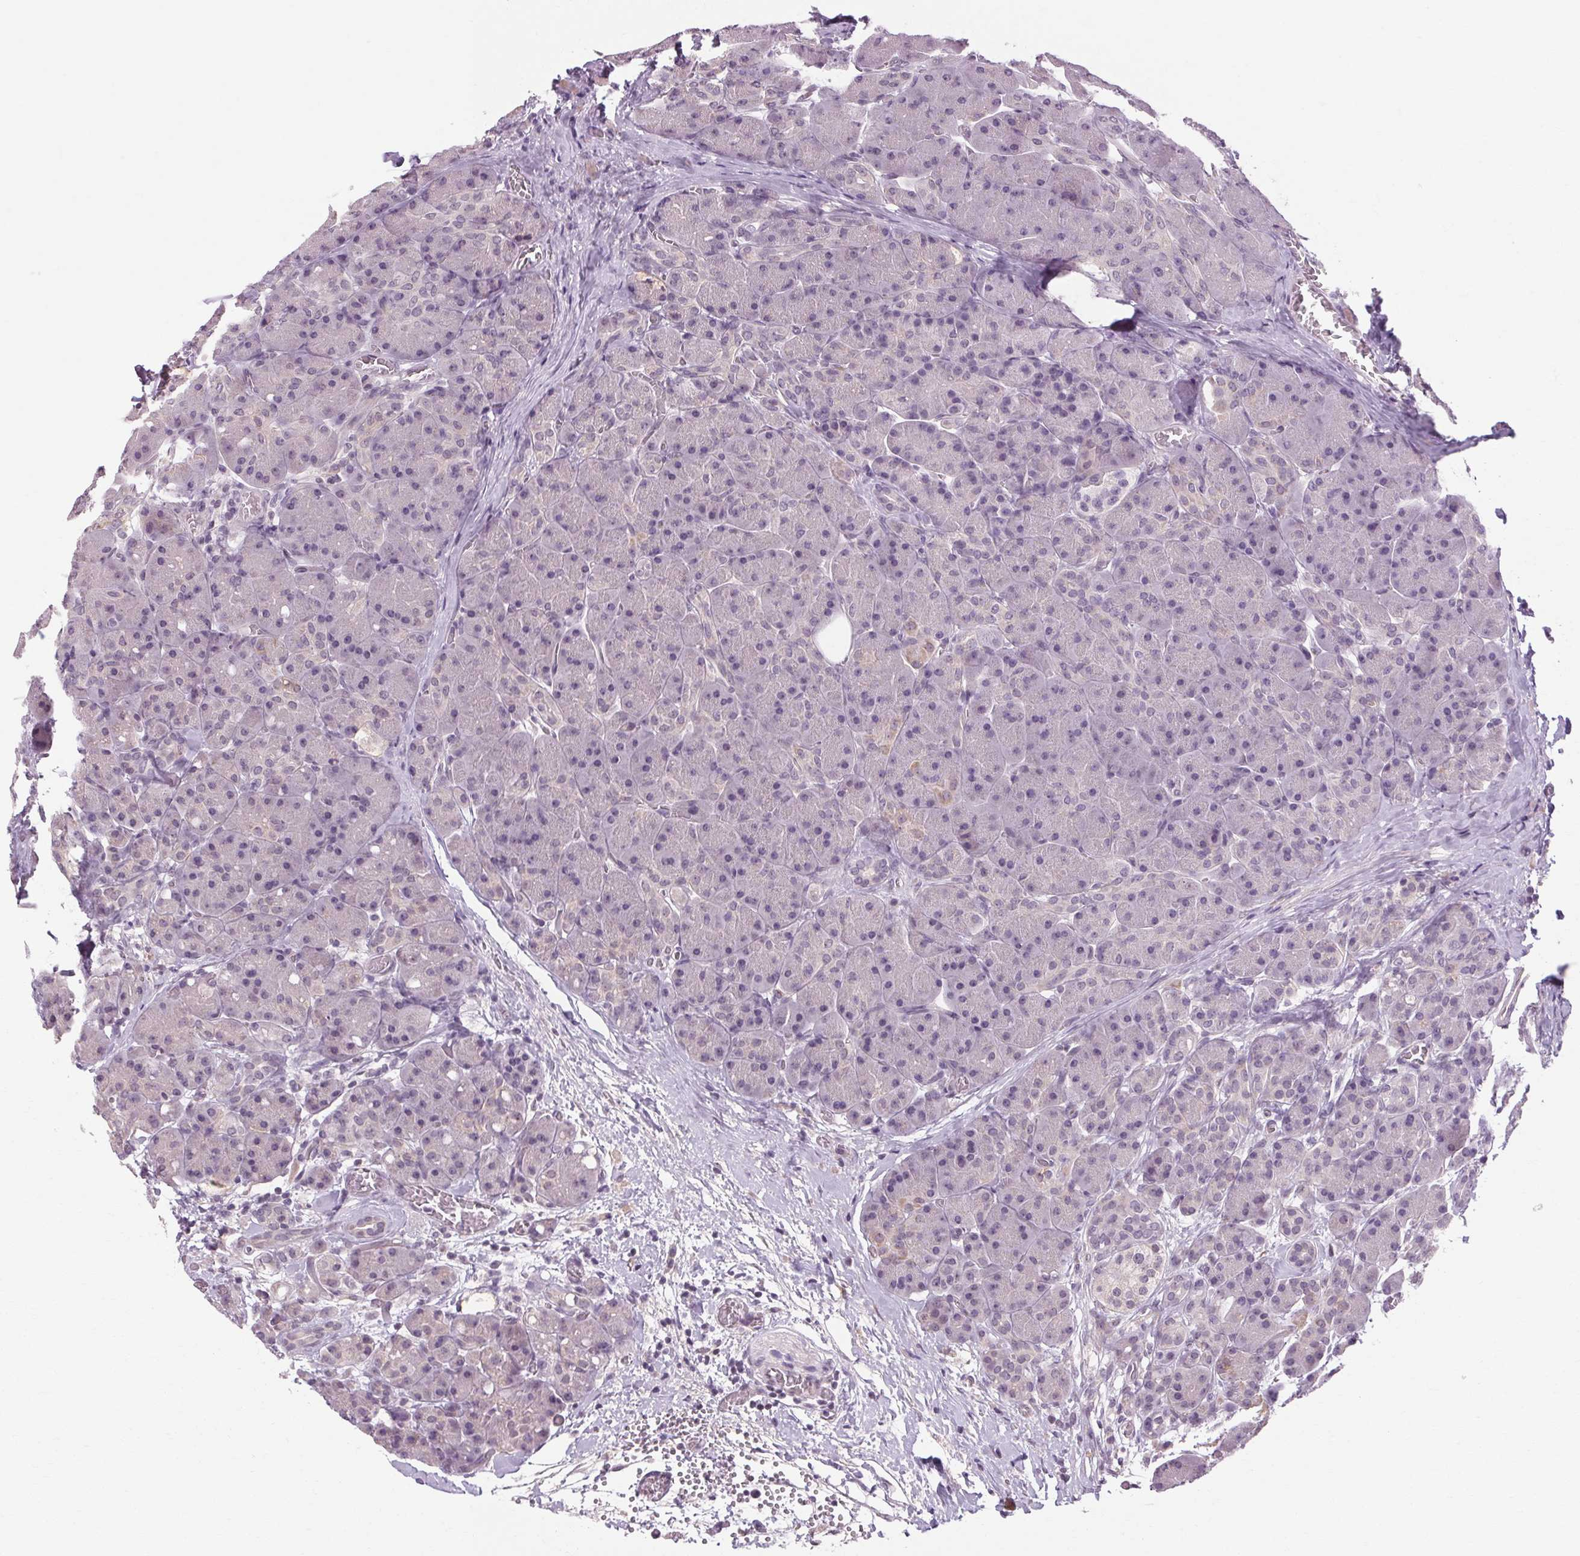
{"staining": {"intensity": "negative", "quantity": "none", "location": "none"}, "tissue": "pancreas", "cell_type": "Exocrine glandular cells", "image_type": "normal", "snomed": [{"axis": "morphology", "description": "Normal tissue, NOS"}, {"axis": "topography", "description": "Pancreas"}], "caption": "Immunohistochemical staining of unremarkable pancreas shows no significant staining in exocrine glandular cells. (DAB (3,3'-diaminobenzidine) immunohistochemistry, high magnification).", "gene": "KLHL40", "patient": {"sex": "male", "age": 55}}